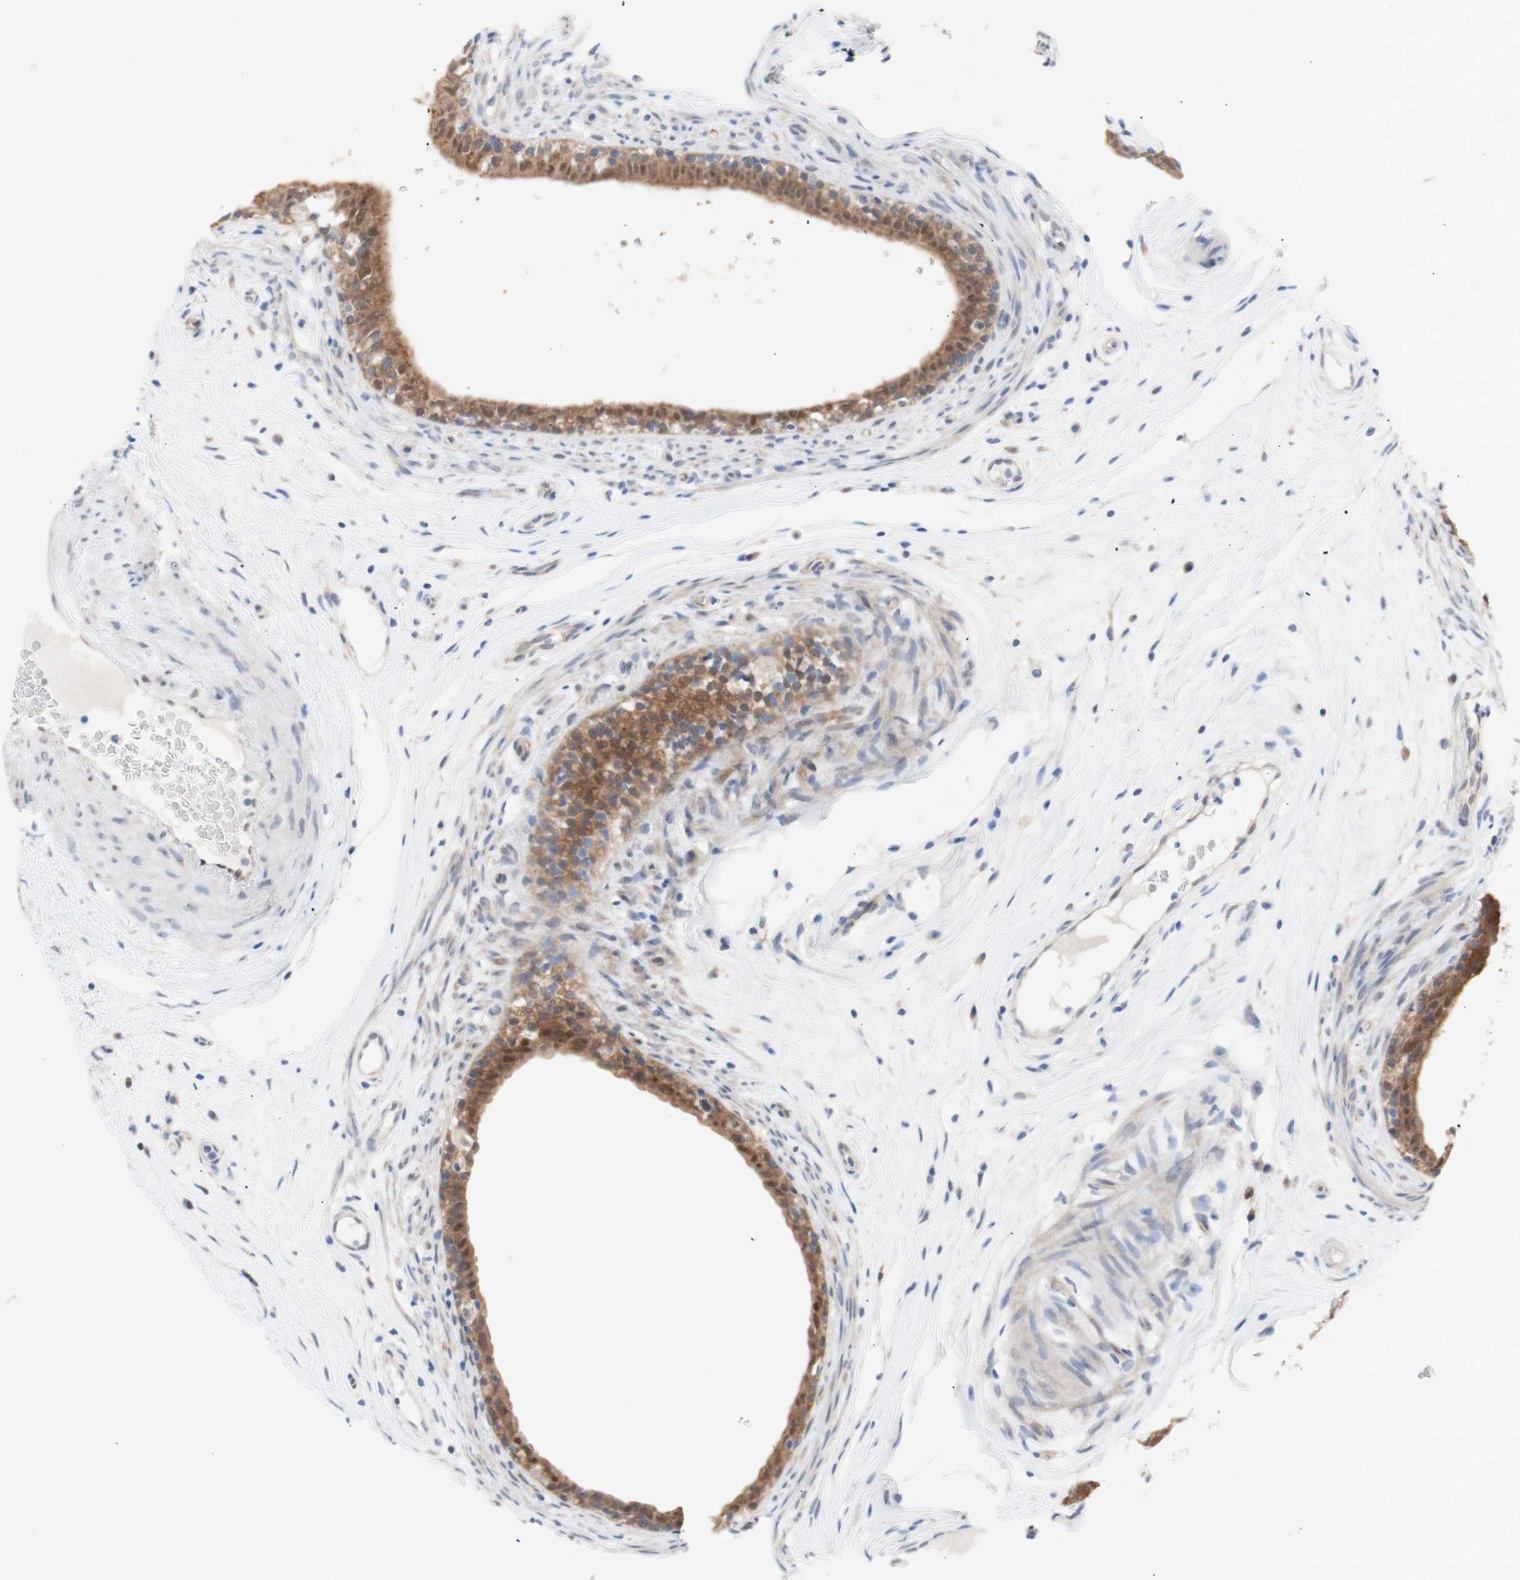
{"staining": {"intensity": "strong", "quantity": ">75%", "location": "cytoplasmic/membranous,nuclear"}, "tissue": "epididymis", "cell_type": "Glandular cells", "image_type": "normal", "snomed": [{"axis": "morphology", "description": "Normal tissue, NOS"}, {"axis": "morphology", "description": "Inflammation, NOS"}, {"axis": "topography", "description": "Epididymis"}], "caption": "This is a histology image of immunohistochemistry (IHC) staining of normal epididymis, which shows strong expression in the cytoplasmic/membranous,nuclear of glandular cells.", "gene": "PRMT5", "patient": {"sex": "male", "age": 84}}